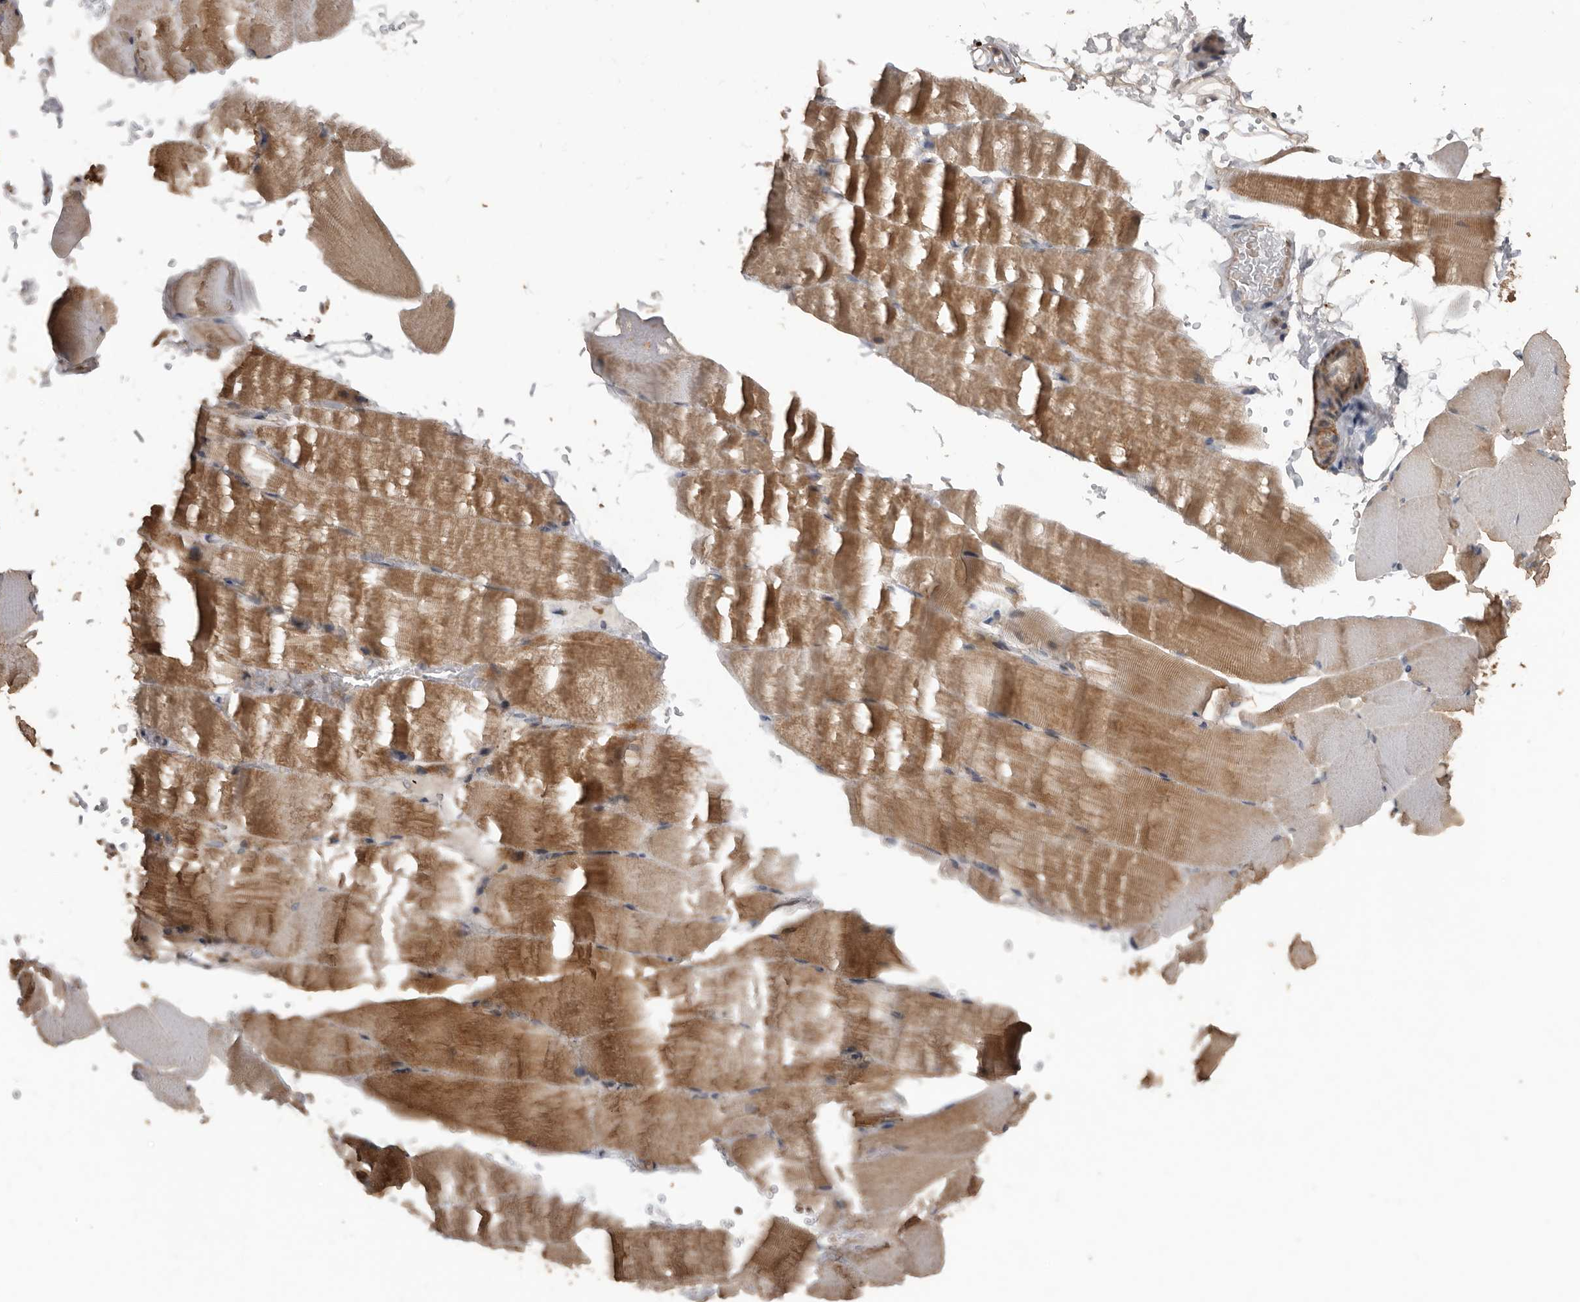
{"staining": {"intensity": "moderate", "quantity": "25%-75%", "location": "cytoplasmic/membranous"}, "tissue": "skeletal muscle", "cell_type": "Myocytes", "image_type": "normal", "snomed": [{"axis": "morphology", "description": "Normal tissue, NOS"}, {"axis": "topography", "description": "Skeletal muscle"}, {"axis": "topography", "description": "Parathyroid gland"}], "caption": "This is a photomicrograph of immunohistochemistry staining of benign skeletal muscle, which shows moderate positivity in the cytoplasmic/membranous of myocytes.", "gene": "BAMBI", "patient": {"sex": "female", "age": 37}}